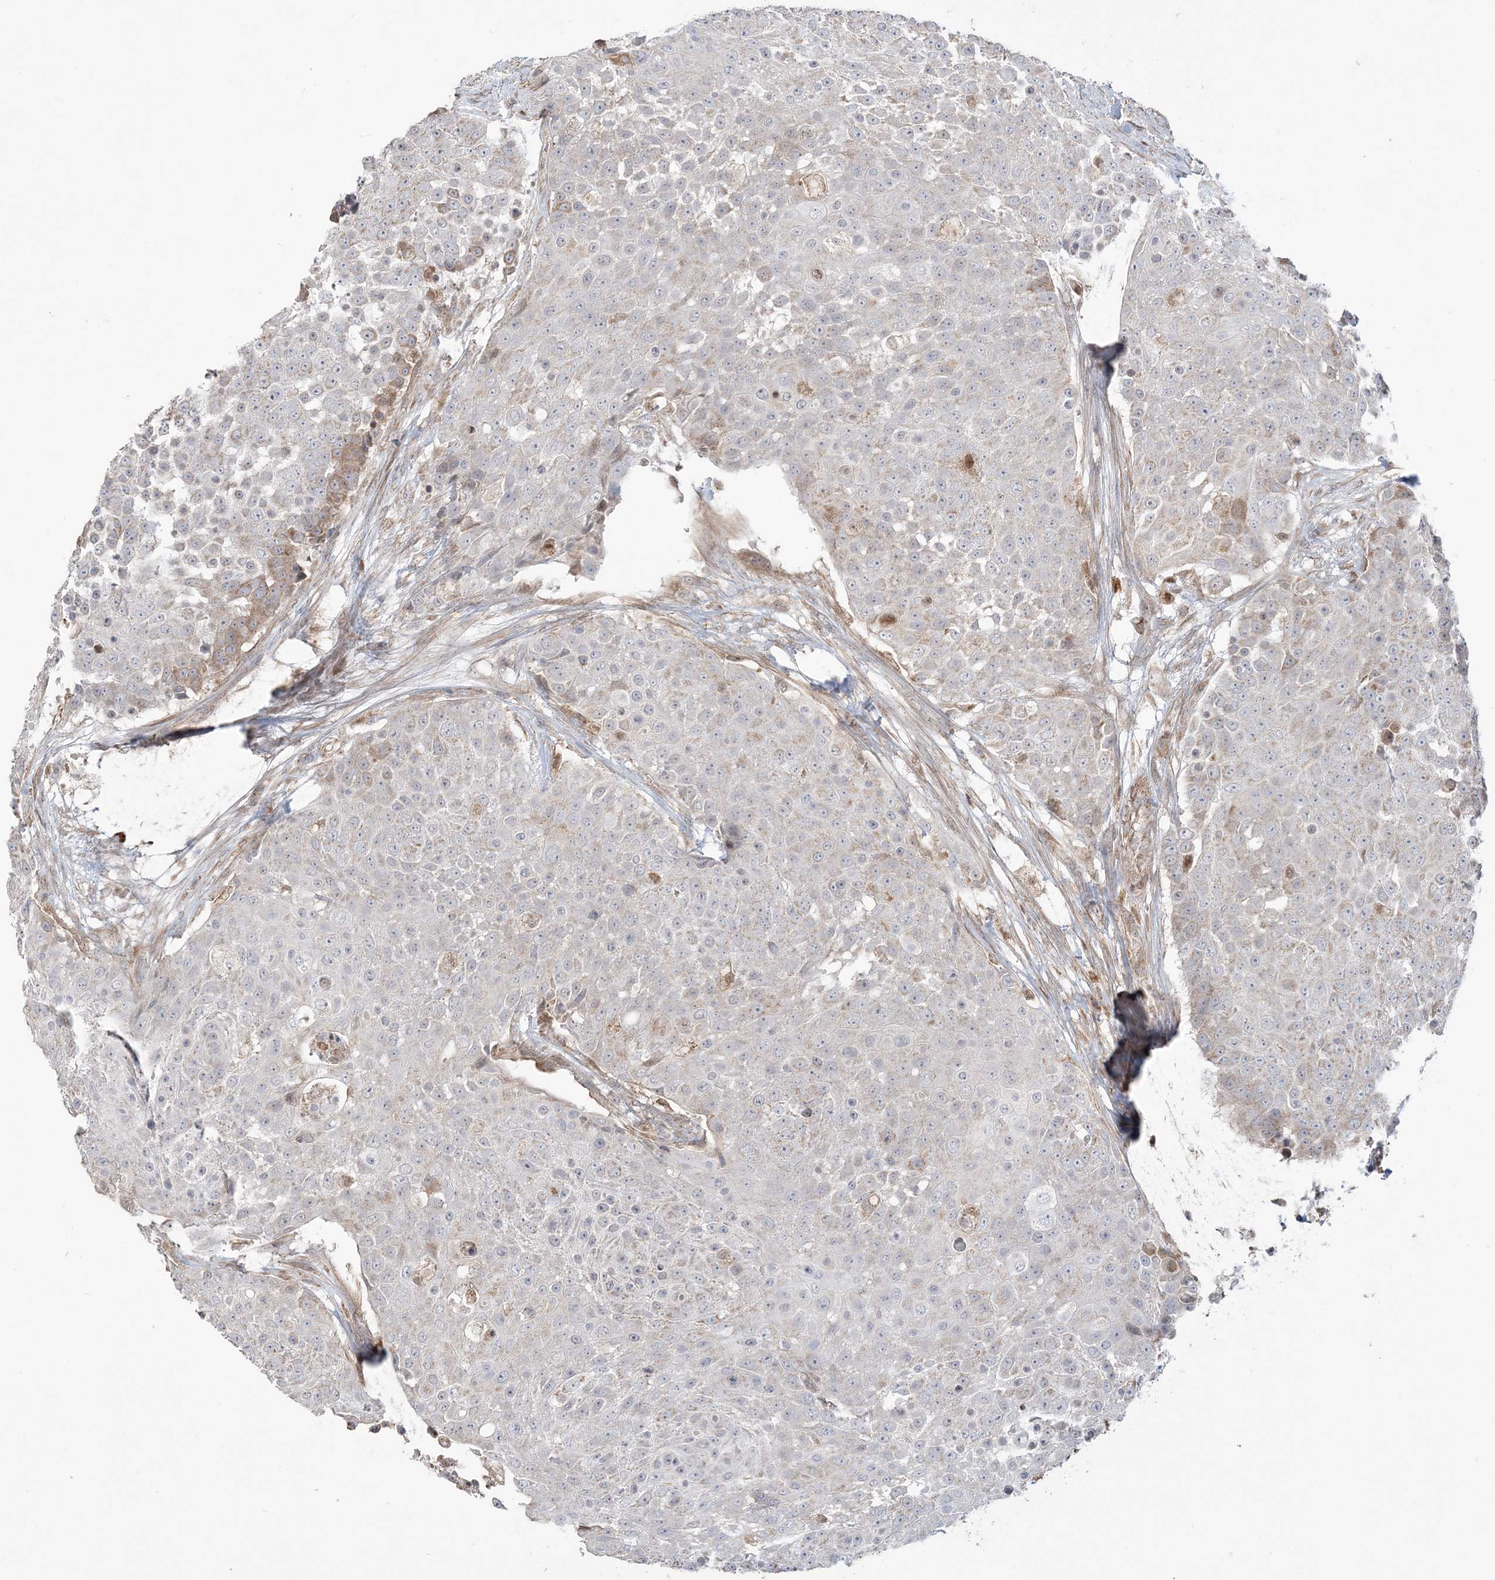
{"staining": {"intensity": "negative", "quantity": "none", "location": "none"}, "tissue": "urothelial cancer", "cell_type": "Tumor cells", "image_type": "cancer", "snomed": [{"axis": "morphology", "description": "Urothelial carcinoma, High grade"}, {"axis": "topography", "description": "Urinary bladder"}], "caption": "Tumor cells show no significant staining in urothelial cancer.", "gene": "SCLT1", "patient": {"sex": "female", "age": 63}}